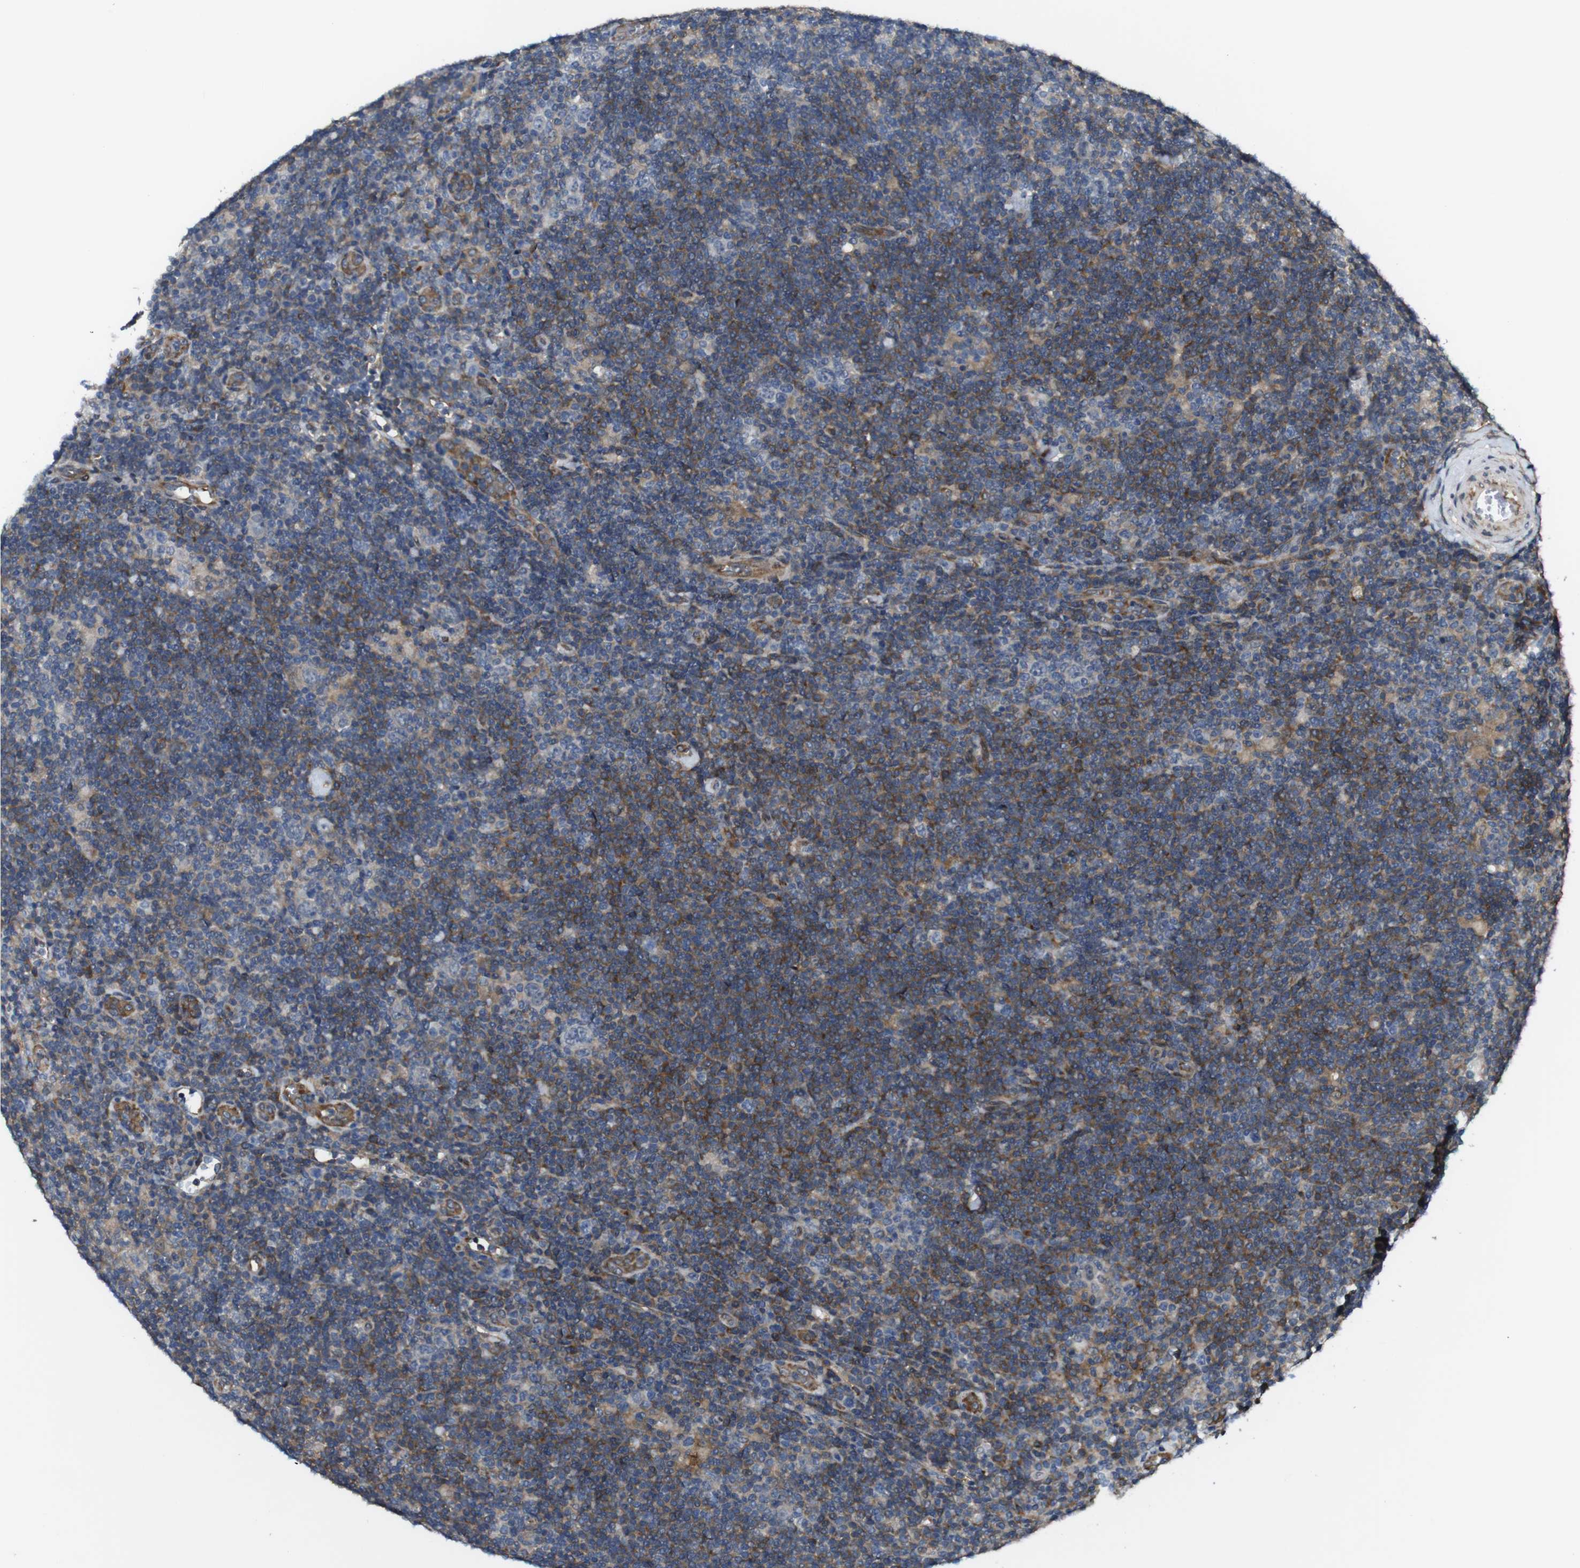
{"staining": {"intensity": "negative", "quantity": "none", "location": "none"}, "tissue": "lymphoma", "cell_type": "Tumor cells", "image_type": "cancer", "snomed": [{"axis": "morphology", "description": "Hodgkin's disease, NOS"}, {"axis": "topography", "description": "Lymph node"}], "caption": "Immunohistochemistry of human lymphoma demonstrates no staining in tumor cells.", "gene": "PCOLCE2", "patient": {"sex": "female", "age": 57}}